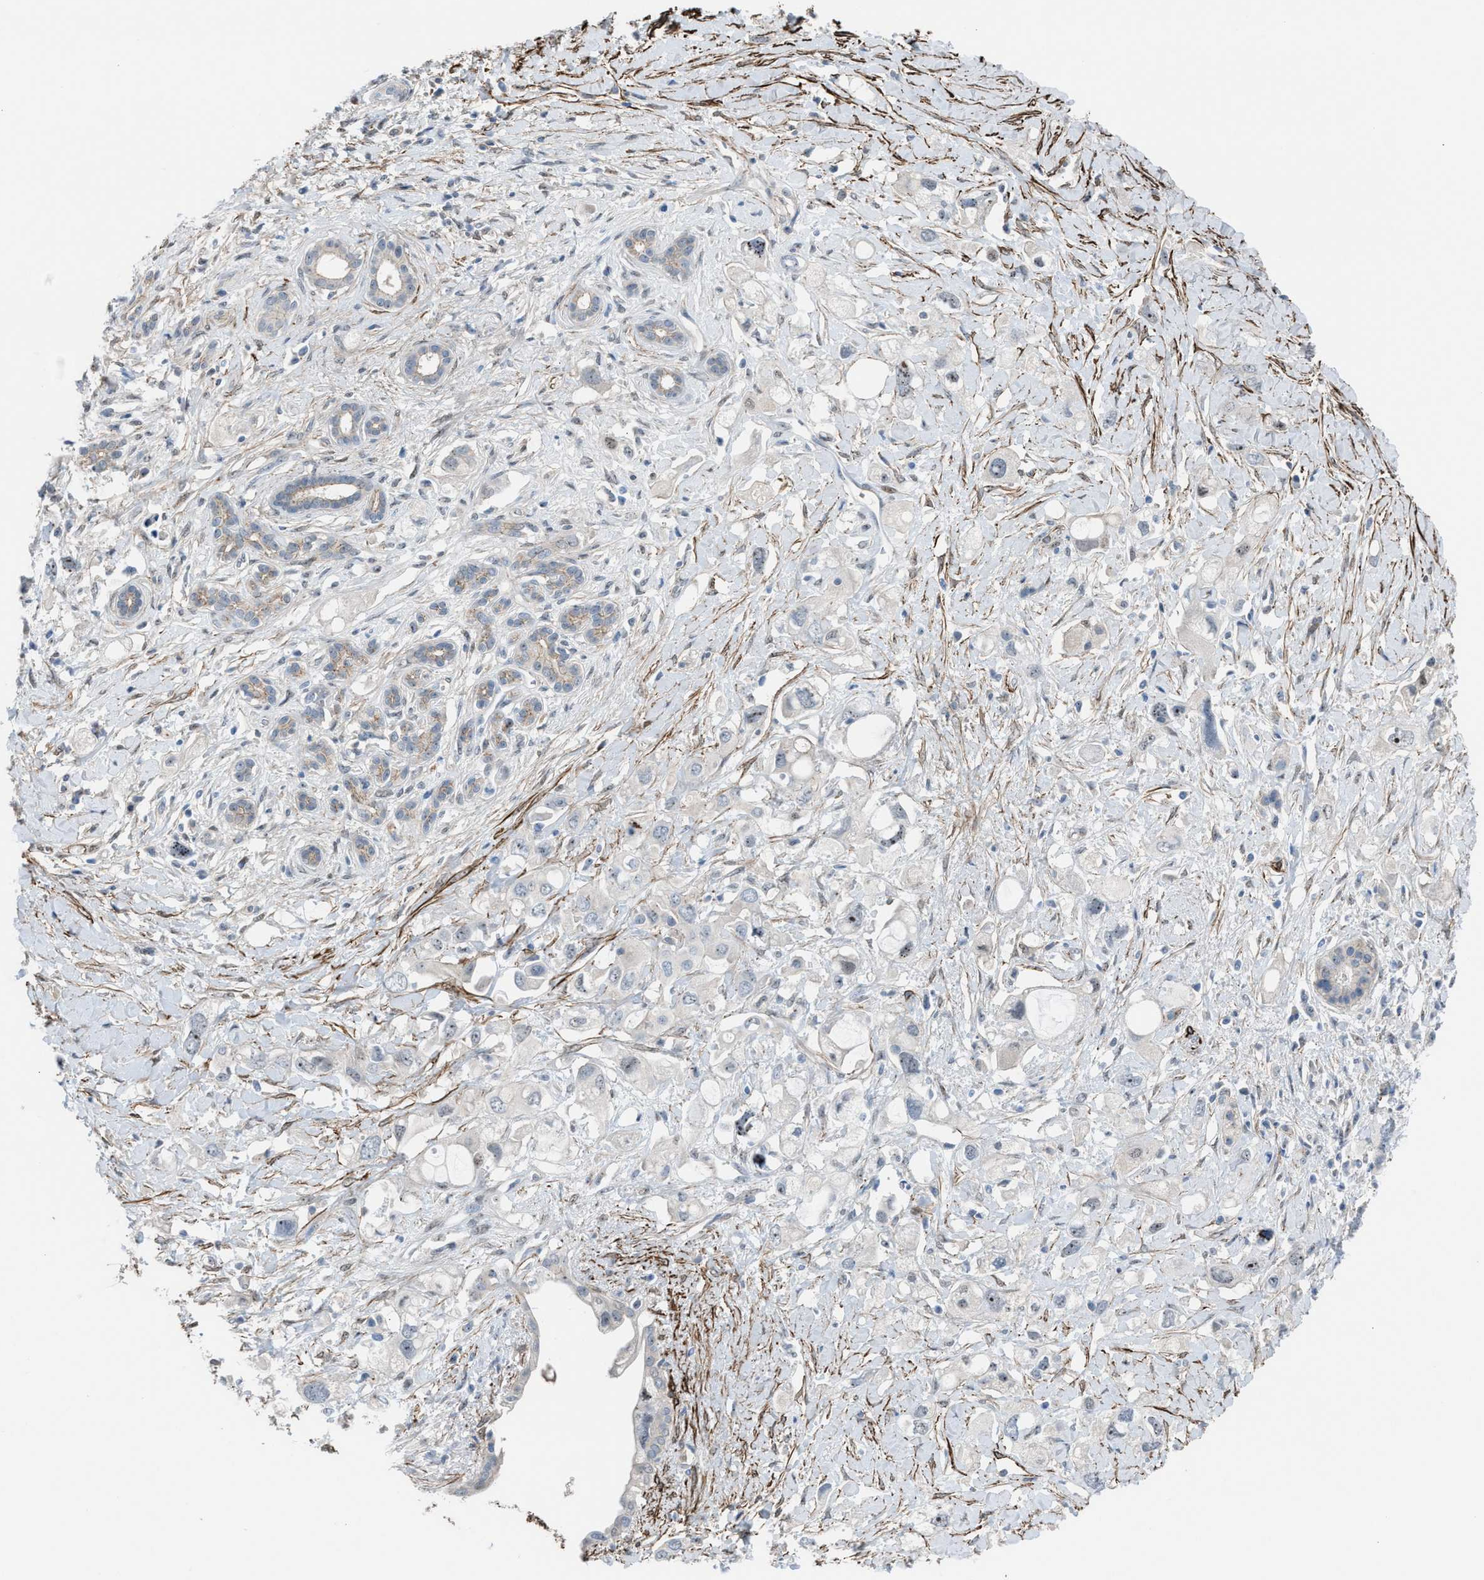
{"staining": {"intensity": "negative", "quantity": "none", "location": "none"}, "tissue": "pancreatic cancer", "cell_type": "Tumor cells", "image_type": "cancer", "snomed": [{"axis": "morphology", "description": "Adenocarcinoma, NOS"}, {"axis": "topography", "description": "Pancreas"}], "caption": "Immunohistochemistry (IHC) image of human pancreatic cancer stained for a protein (brown), which exhibits no staining in tumor cells. (DAB (3,3'-diaminobenzidine) IHC visualized using brightfield microscopy, high magnification).", "gene": "NQO2", "patient": {"sex": "female", "age": 56}}